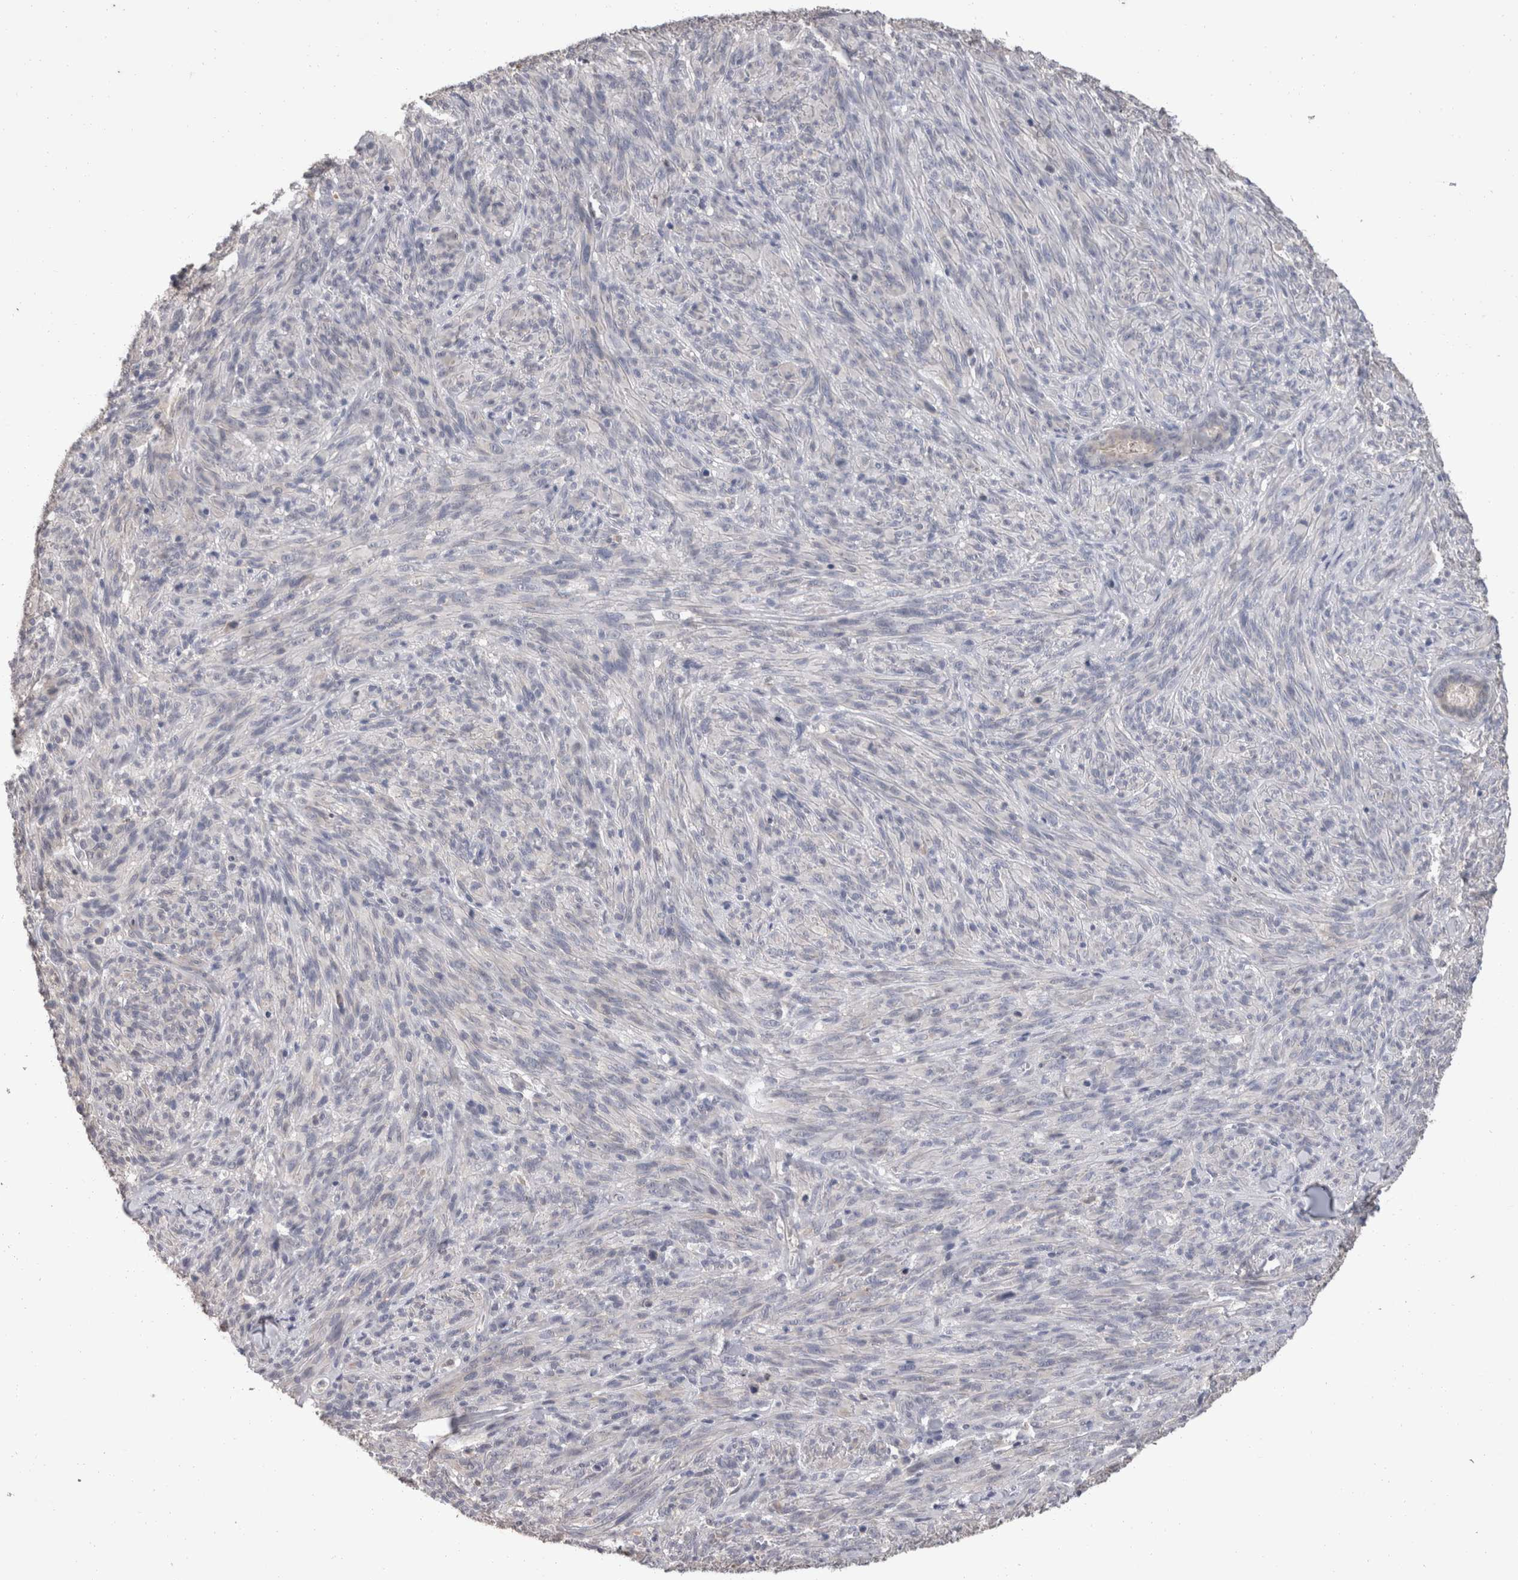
{"staining": {"intensity": "negative", "quantity": "none", "location": "none"}, "tissue": "melanoma", "cell_type": "Tumor cells", "image_type": "cancer", "snomed": [{"axis": "morphology", "description": "Malignant melanoma, NOS"}, {"axis": "topography", "description": "Skin of head"}], "caption": "IHC photomicrograph of neoplastic tissue: human malignant melanoma stained with DAB (3,3'-diaminobenzidine) reveals no significant protein staining in tumor cells. The staining is performed using DAB brown chromogen with nuclei counter-stained in using hematoxylin.", "gene": "FHOD3", "patient": {"sex": "male", "age": 96}}